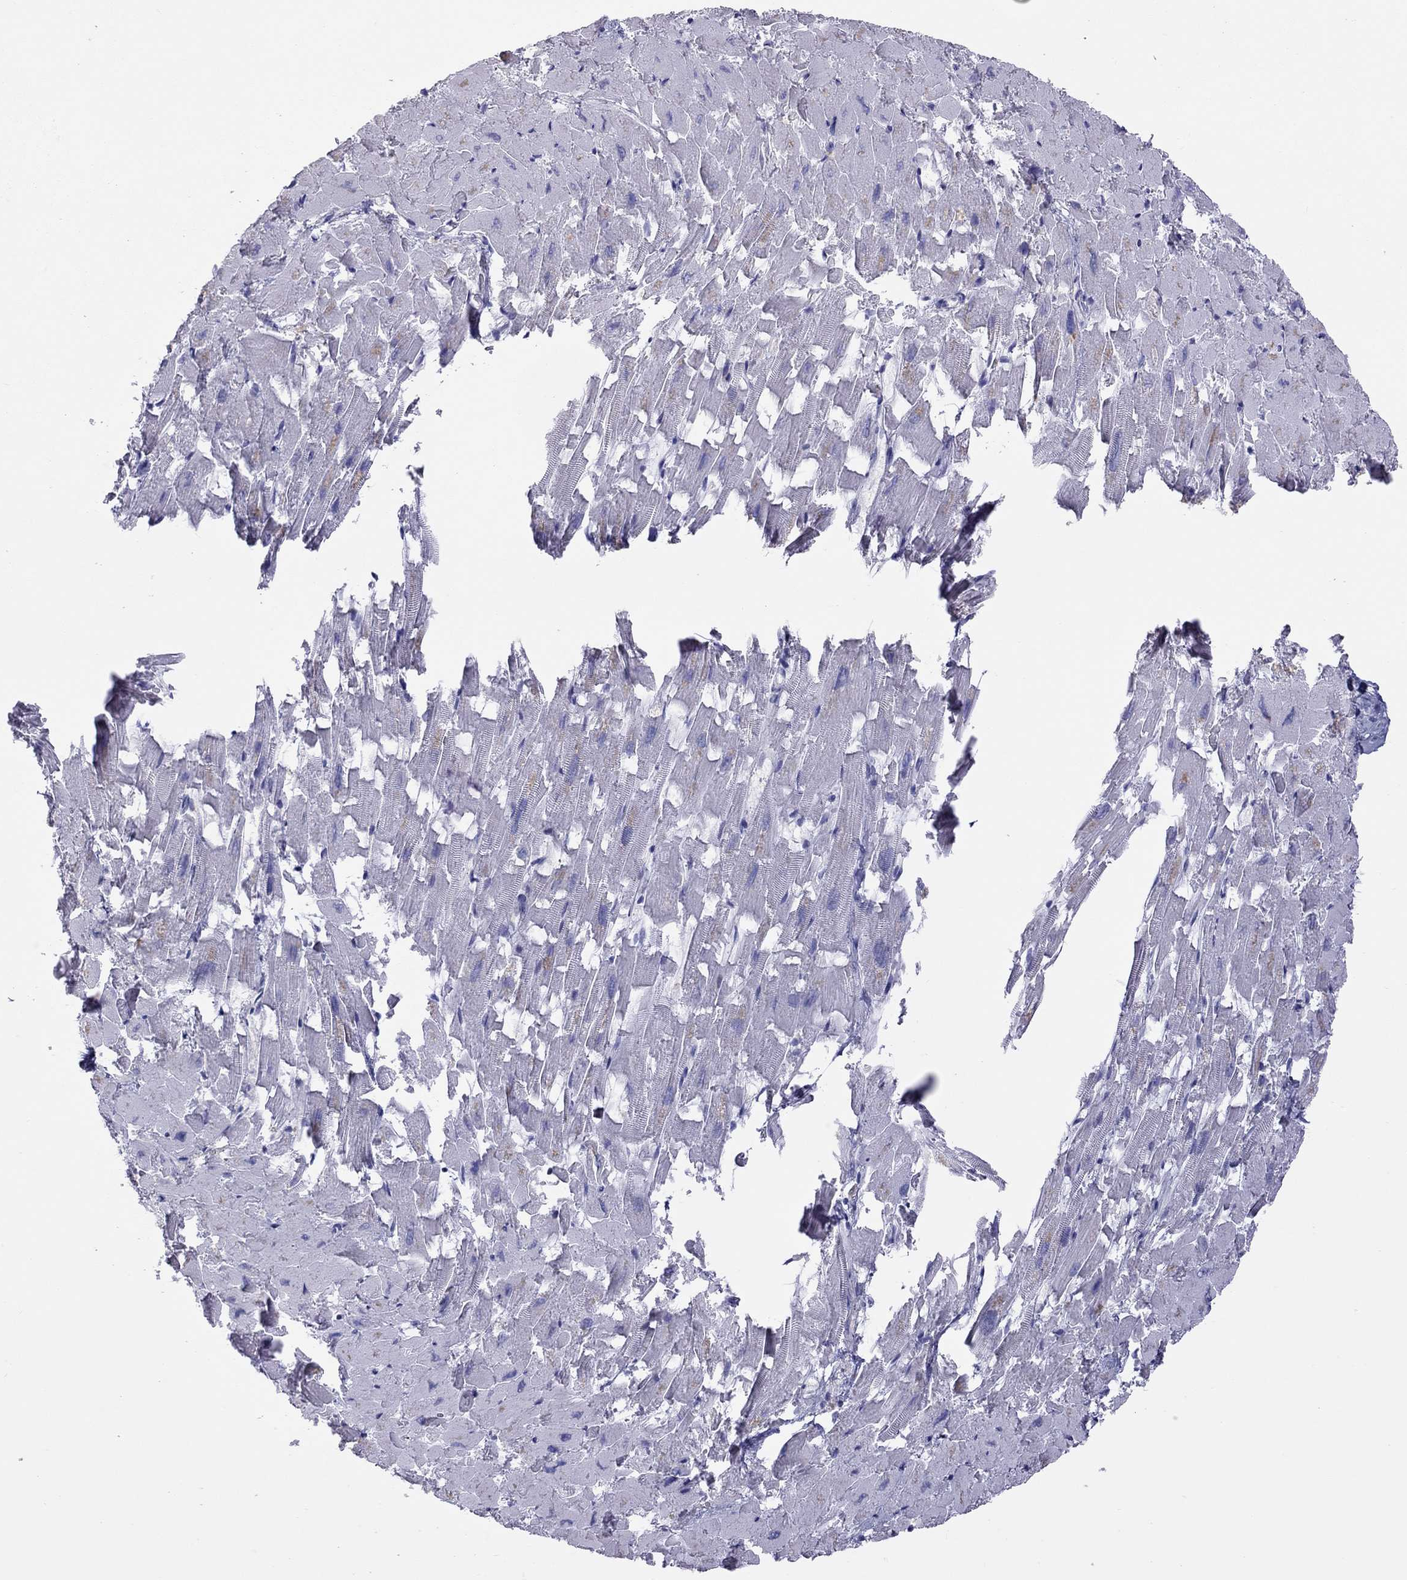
{"staining": {"intensity": "negative", "quantity": "none", "location": "none"}, "tissue": "heart muscle", "cell_type": "Cardiomyocytes", "image_type": "normal", "snomed": [{"axis": "morphology", "description": "Normal tissue, NOS"}, {"axis": "topography", "description": "Heart"}], "caption": "Human heart muscle stained for a protein using IHC exhibits no positivity in cardiomyocytes.", "gene": "ALOX15B", "patient": {"sex": "female", "age": 64}}